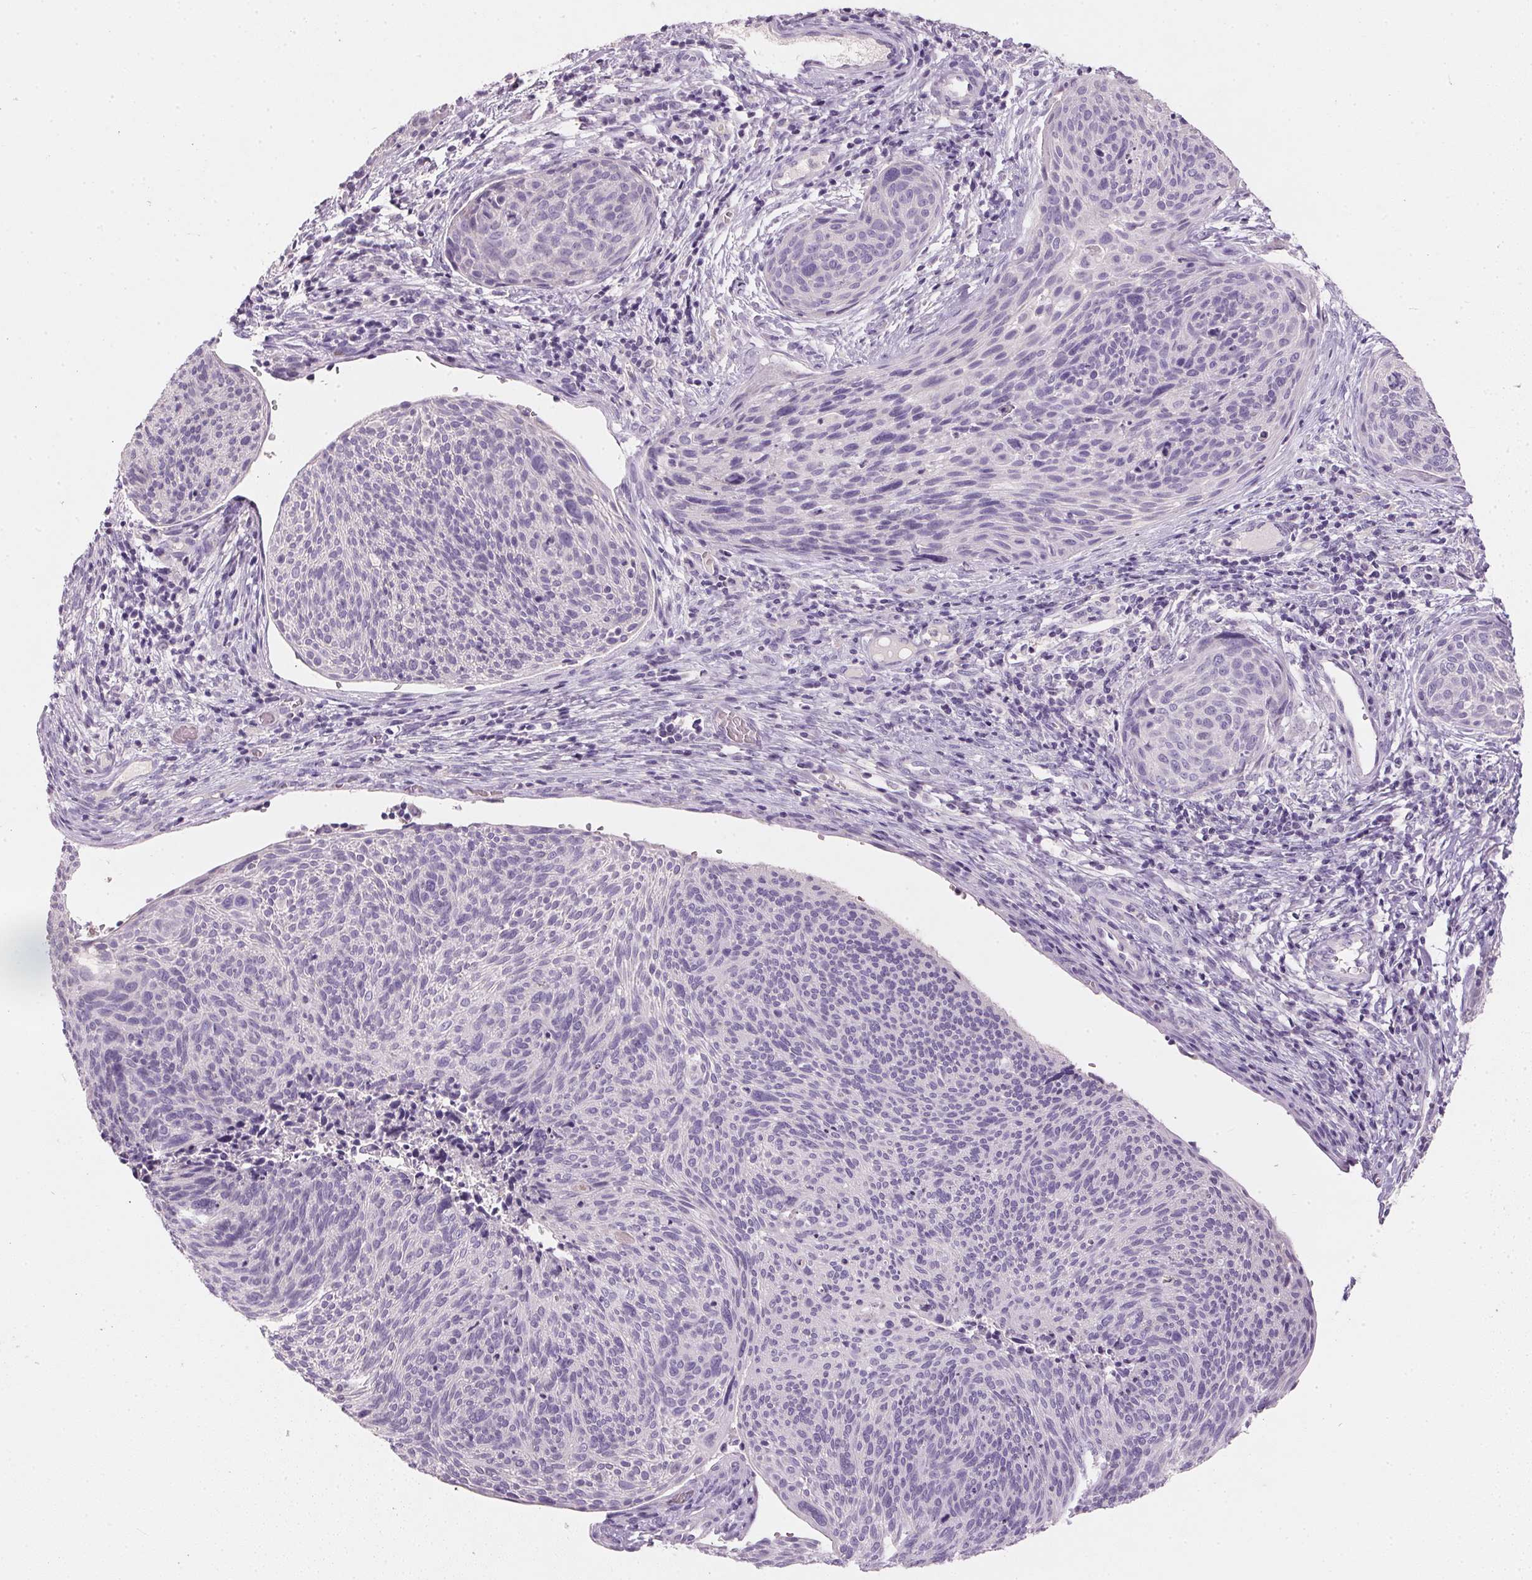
{"staining": {"intensity": "negative", "quantity": "none", "location": "none"}, "tissue": "cervical cancer", "cell_type": "Tumor cells", "image_type": "cancer", "snomed": [{"axis": "morphology", "description": "Squamous cell carcinoma, NOS"}, {"axis": "topography", "description": "Cervix"}], "caption": "The photomicrograph demonstrates no significant positivity in tumor cells of cervical squamous cell carcinoma. The staining is performed using DAB (3,3'-diaminobenzidine) brown chromogen with nuclei counter-stained in using hematoxylin.", "gene": "HSD17B1", "patient": {"sex": "female", "age": 49}}